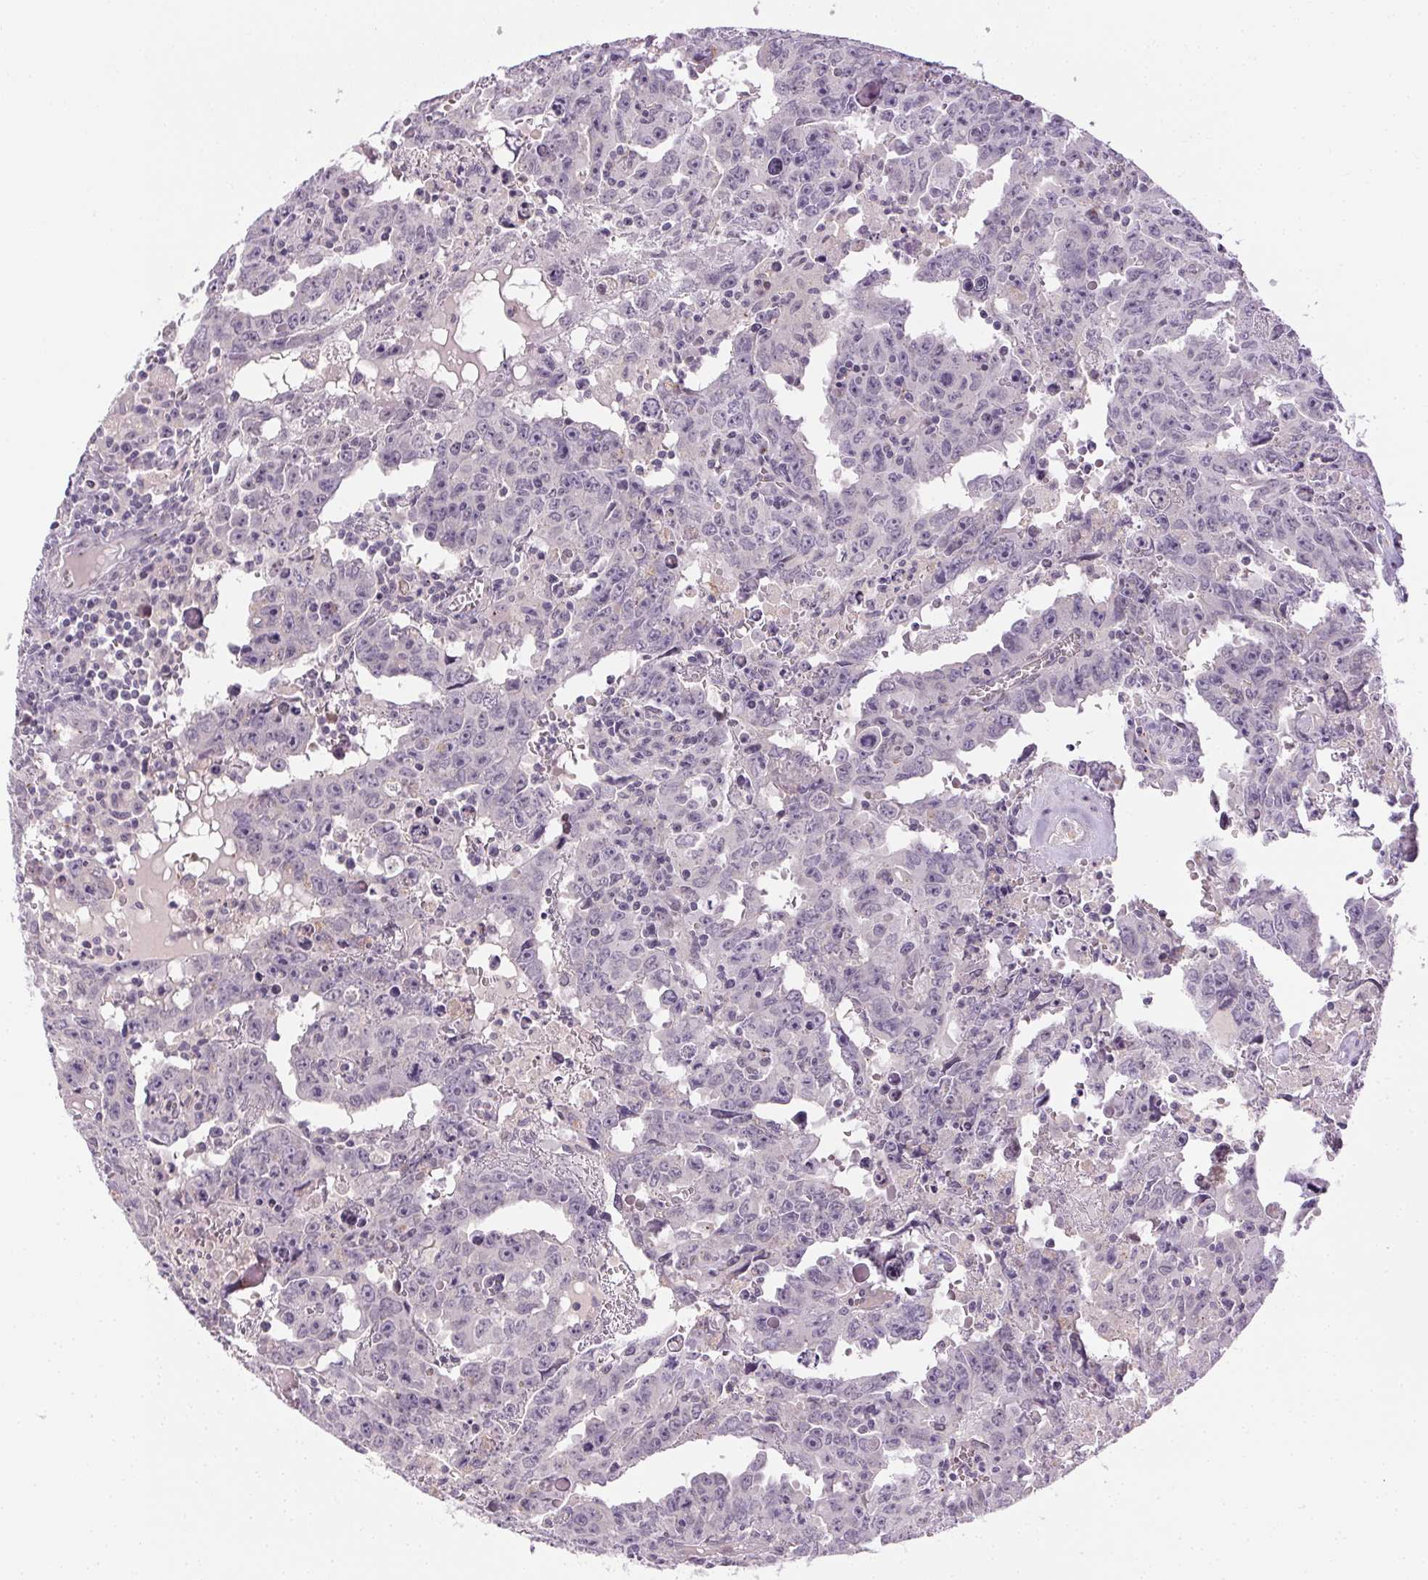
{"staining": {"intensity": "negative", "quantity": "none", "location": "none"}, "tissue": "testis cancer", "cell_type": "Tumor cells", "image_type": "cancer", "snomed": [{"axis": "morphology", "description": "Carcinoma, Embryonal, NOS"}, {"axis": "topography", "description": "Testis"}], "caption": "Photomicrograph shows no significant protein expression in tumor cells of testis cancer.", "gene": "FAM168A", "patient": {"sex": "male", "age": 22}}